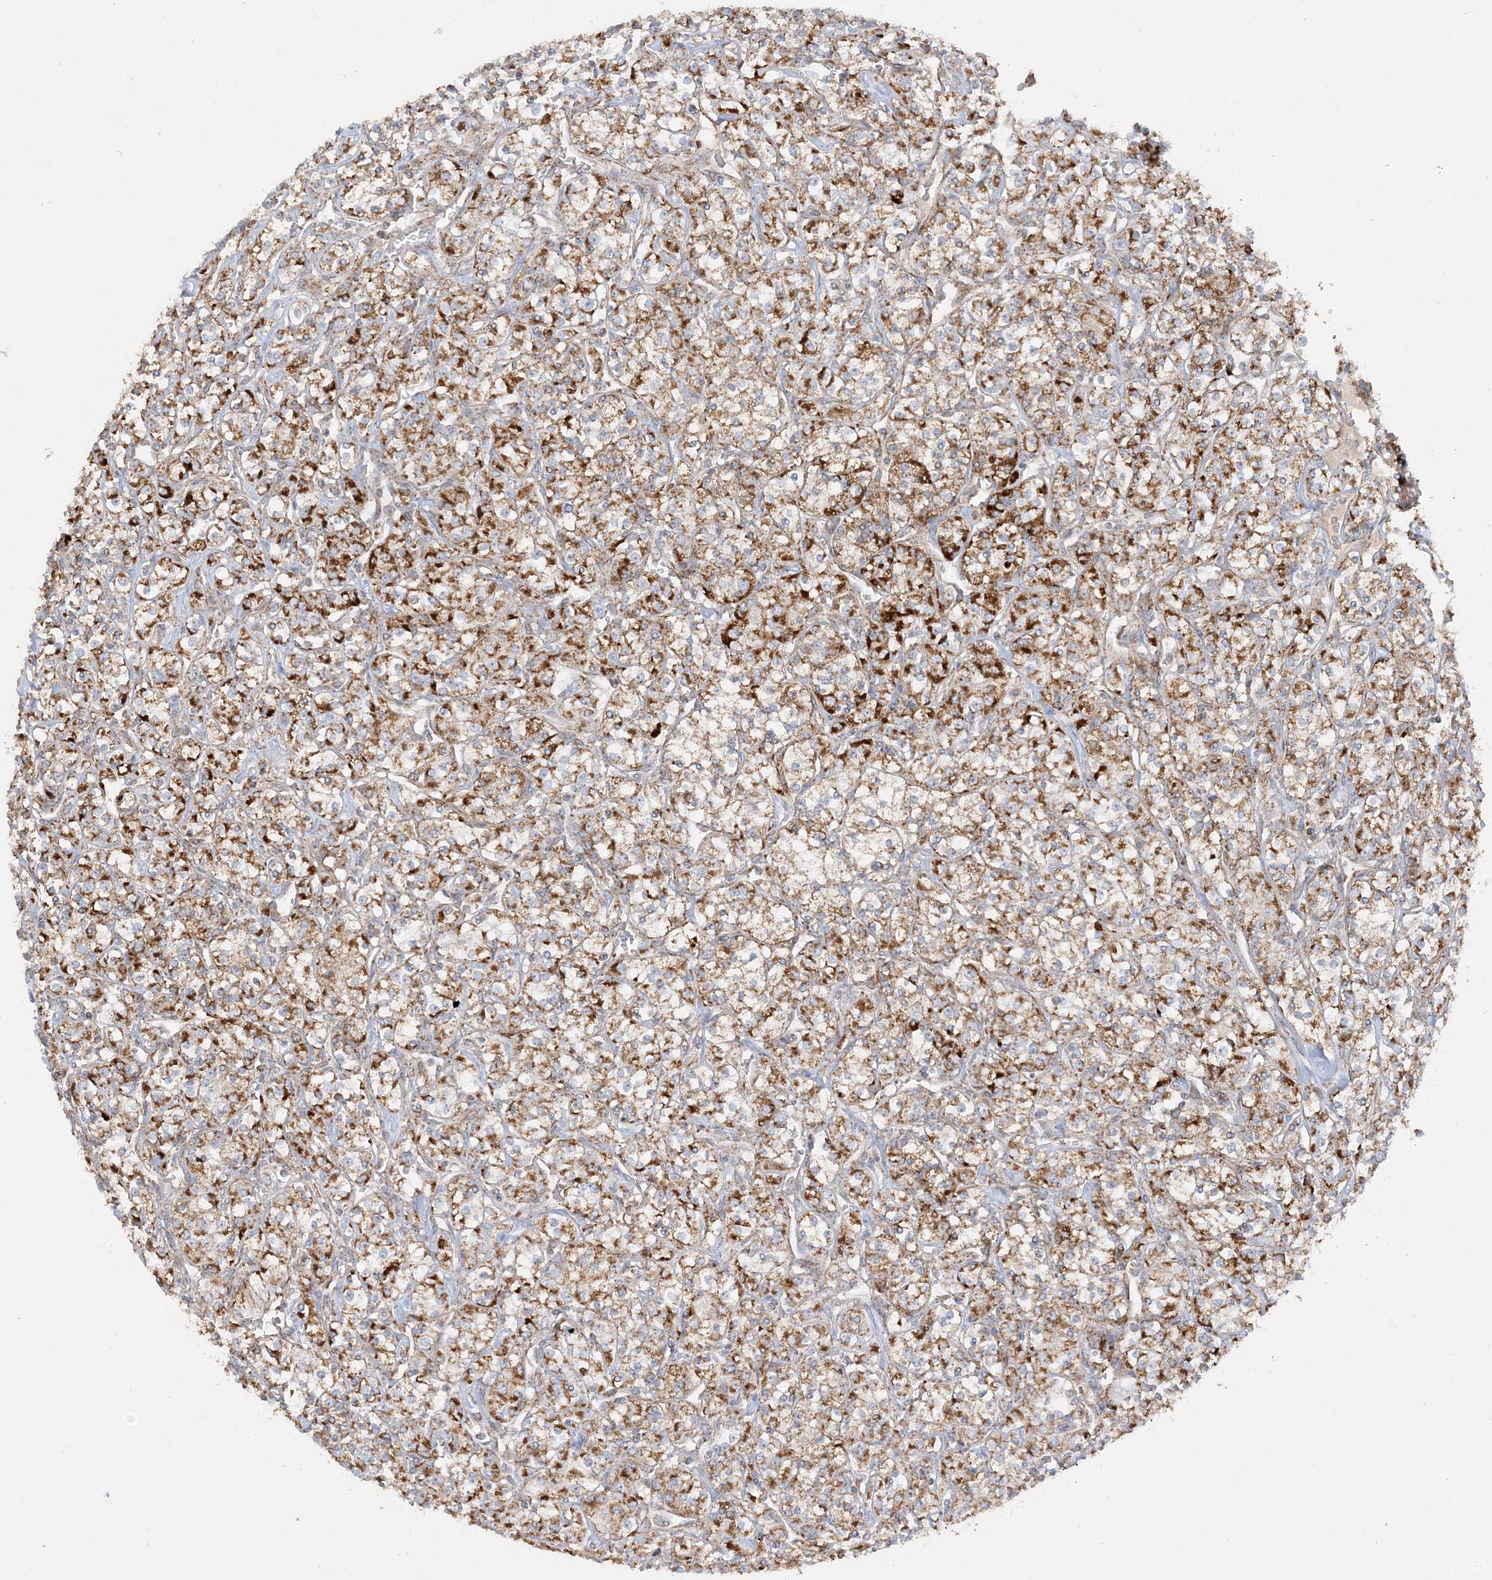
{"staining": {"intensity": "strong", "quantity": ">75%", "location": "cytoplasmic/membranous"}, "tissue": "renal cancer", "cell_type": "Tumor cells", "image_type": "cancer", "snomed": [{"axis": "morphology", "description": "Adenocarcinoma, NOS"}, {"axis": "topography", "description": "Kidney"}], "caption": "The immunohistochemical stain highlights strong cytoplasmic/membranous positivity in tumor cells of renal cancer (adenocarcinoma) tissue.", "gene": "NDUFAF3", "patient": {"sex": "male", "age": 77}}